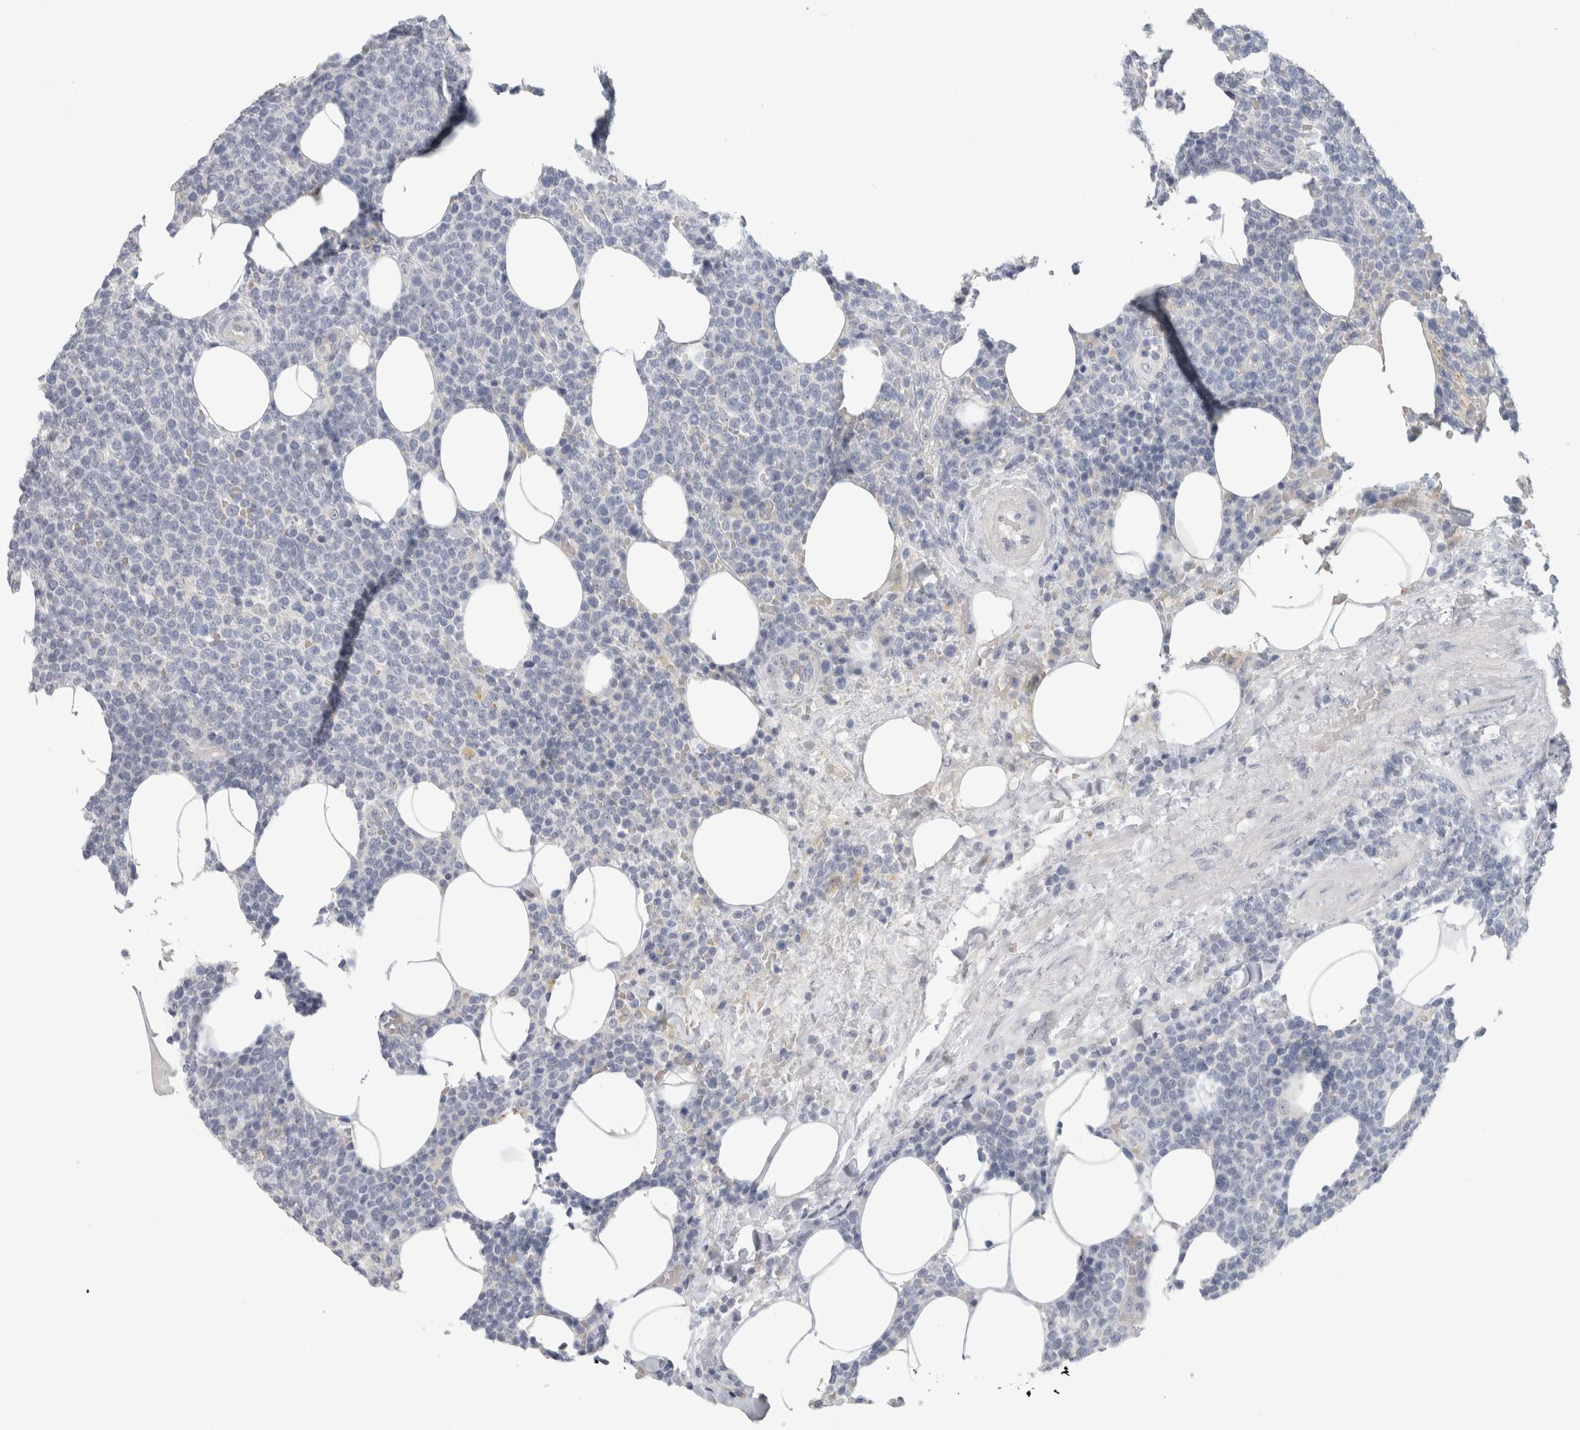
{"staining": {"intensity": "negative", "quantity": "none", "location": "none"}, "tissue": "lymphoma", "cell_type": "Tumor cells", "image_type": "cancer", "snomed": [{"axis": "morphology", "description": "Malignant lymphoma, non-Hodgkin's type, High grade"}, {"axis": "topography", "description": "Lymph node"}], "caption": "Immunohistochemistry (IHC) histopathology image of neoplastic tissue: human malignant lymphoma, non-Hodgkin's type (high-grade) stained with DAB reveals no significant protein positivity in tumor cells.", "gene": "FMR1NB", "patient": {"sex": "male", "age": 61}}